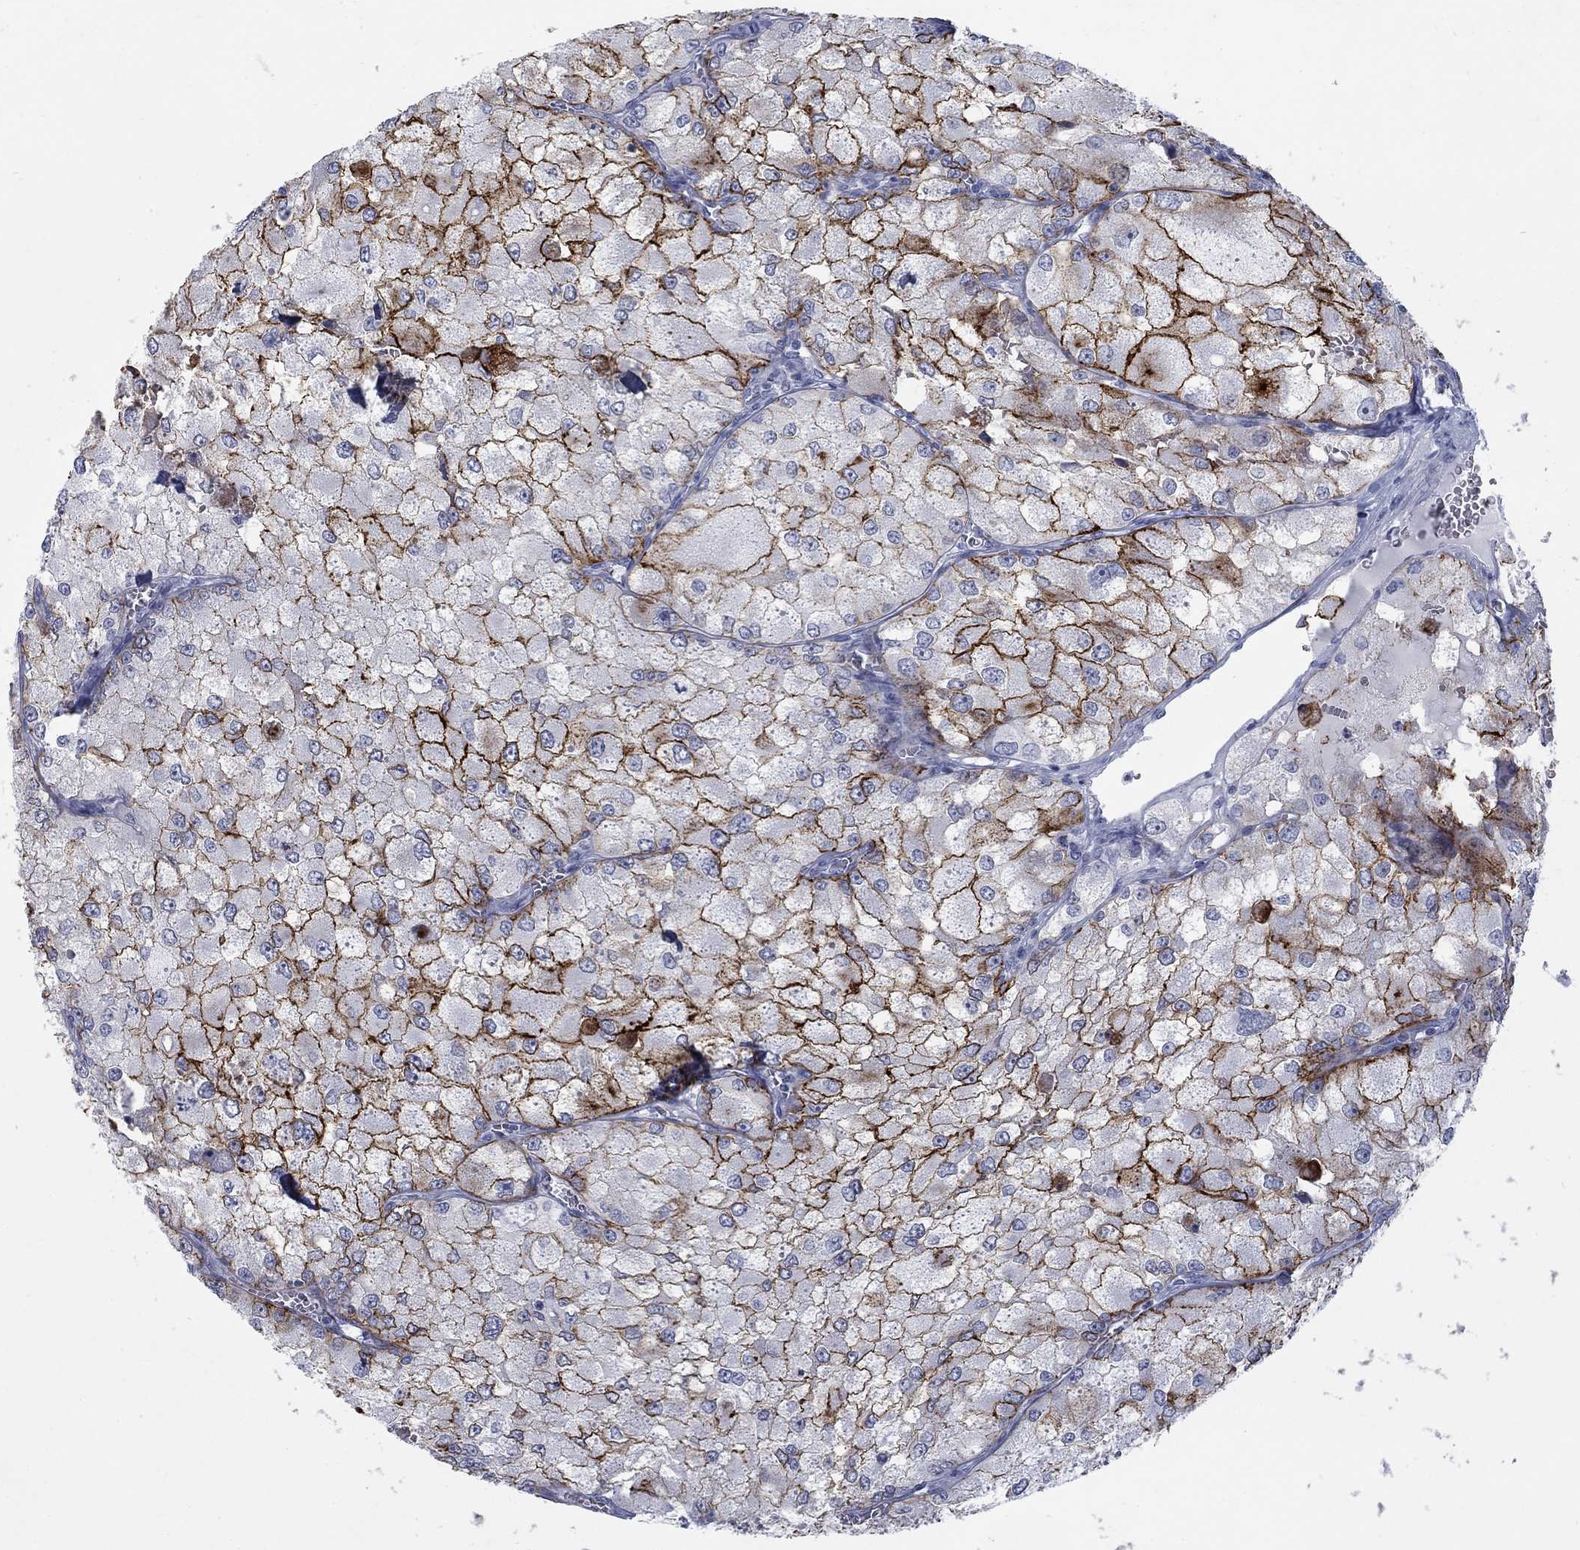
{"staining": {"intensity": "strong", "quantity": "25%-75%", "location": "cytoplasmic/membranous"}, "tissue": "renal cancer", "cell_type": "Tumor cells", "image_type": "cancer", "snomed": [{"axis": "morphology", "description": "Adenocarcinoma, NOS"}, {"axis": "topography", "description": "Kidney"}], "caption": "This is a photomicrograph of IHC staining of adenocarcinoma (renal), which shows strong staining in the cytoplasmic/membranous of tumor cells.", "gene": "RFTN2", "patient": {"sex": "female", "age": 70}}